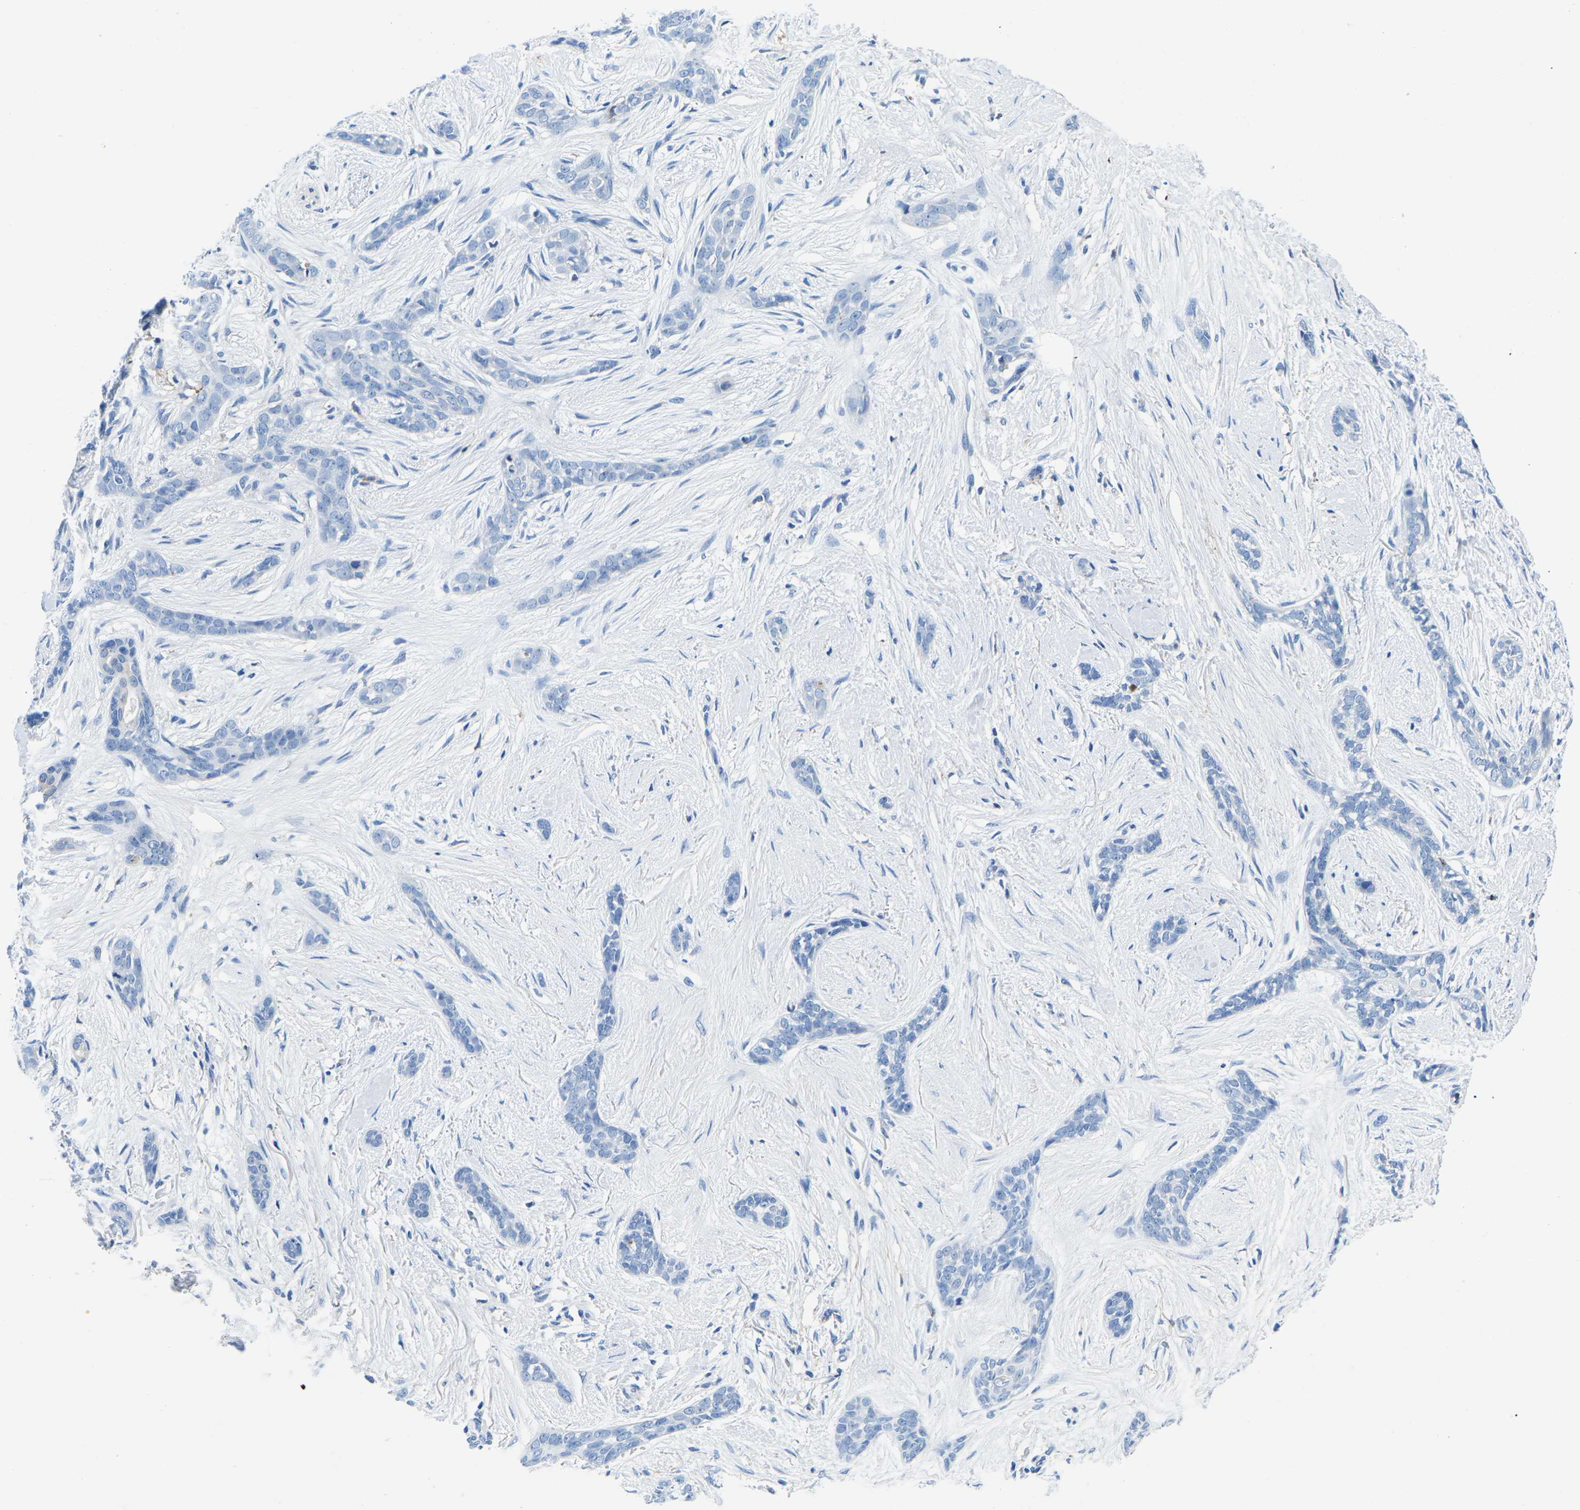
{"staining": {"intensity": "negative", "quantity": "none", "location": "none"}, "tissue": "skin cancer", "cell_type": "Tumor cells", "image_type": "cancer", "snomed": [{"axis": "morphology", "description": "Basal cell carcinoma"}, {"axis": "morphology", "description": "Adnexal tumor, benign"}, {"axis": "topography", "description": "Skin"}], "caption": "Immunohistochemical staining of skin basal cell carcinoma shows no significant expression in tumor cells. The staining was performed using DAB (3,3'-diaminobenzidine) to visualize the protein expression in brown, while the nuclei were stained in blue with hematoxylin (Magnification: 20x).", "gene": "TM6SF1", "patient": {"sex": "female", "age": 42}}